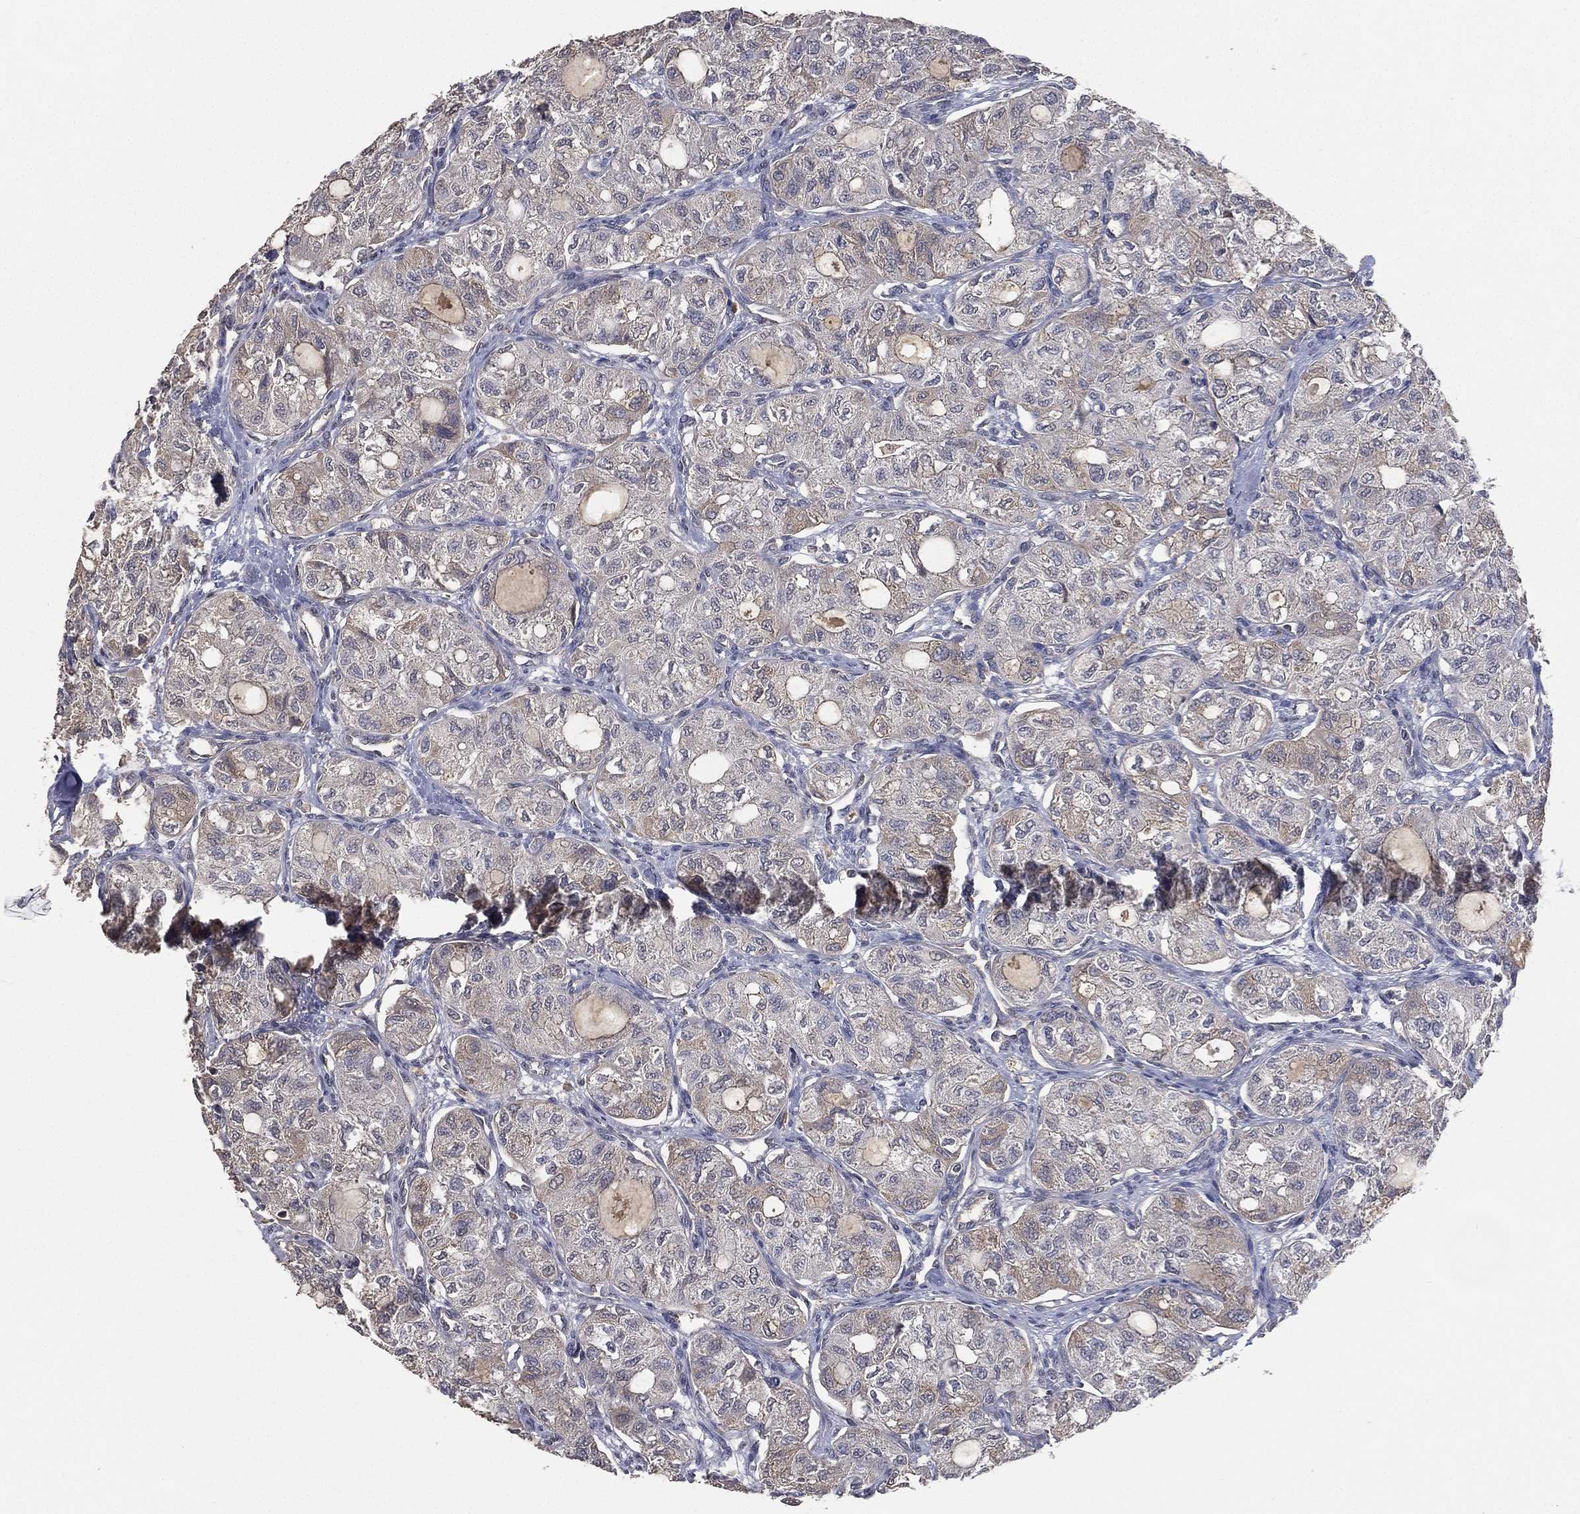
{"staining": {"intensity": "weak", "quantity": "<25%", "location": "cytoplasmic/membranous"}, "tissue": "thyroid cancer", "cell_type": "Tumor cells", "image_type": "cancer", "snomed": [{"axis": "morphology", "description": "Follicular adenoma carcinoma, NOS"}, {"axis": "topography", "description": "Thyroid gland"}], "caption": "Immunohistochemistry photomicrograph of thyroid follicular adenoma carcinoma stained for a protein (brown), which reveals no staining in tumor cells.", "gene": "SNAP25", "patient": {"sex": "male", "age": 75}}